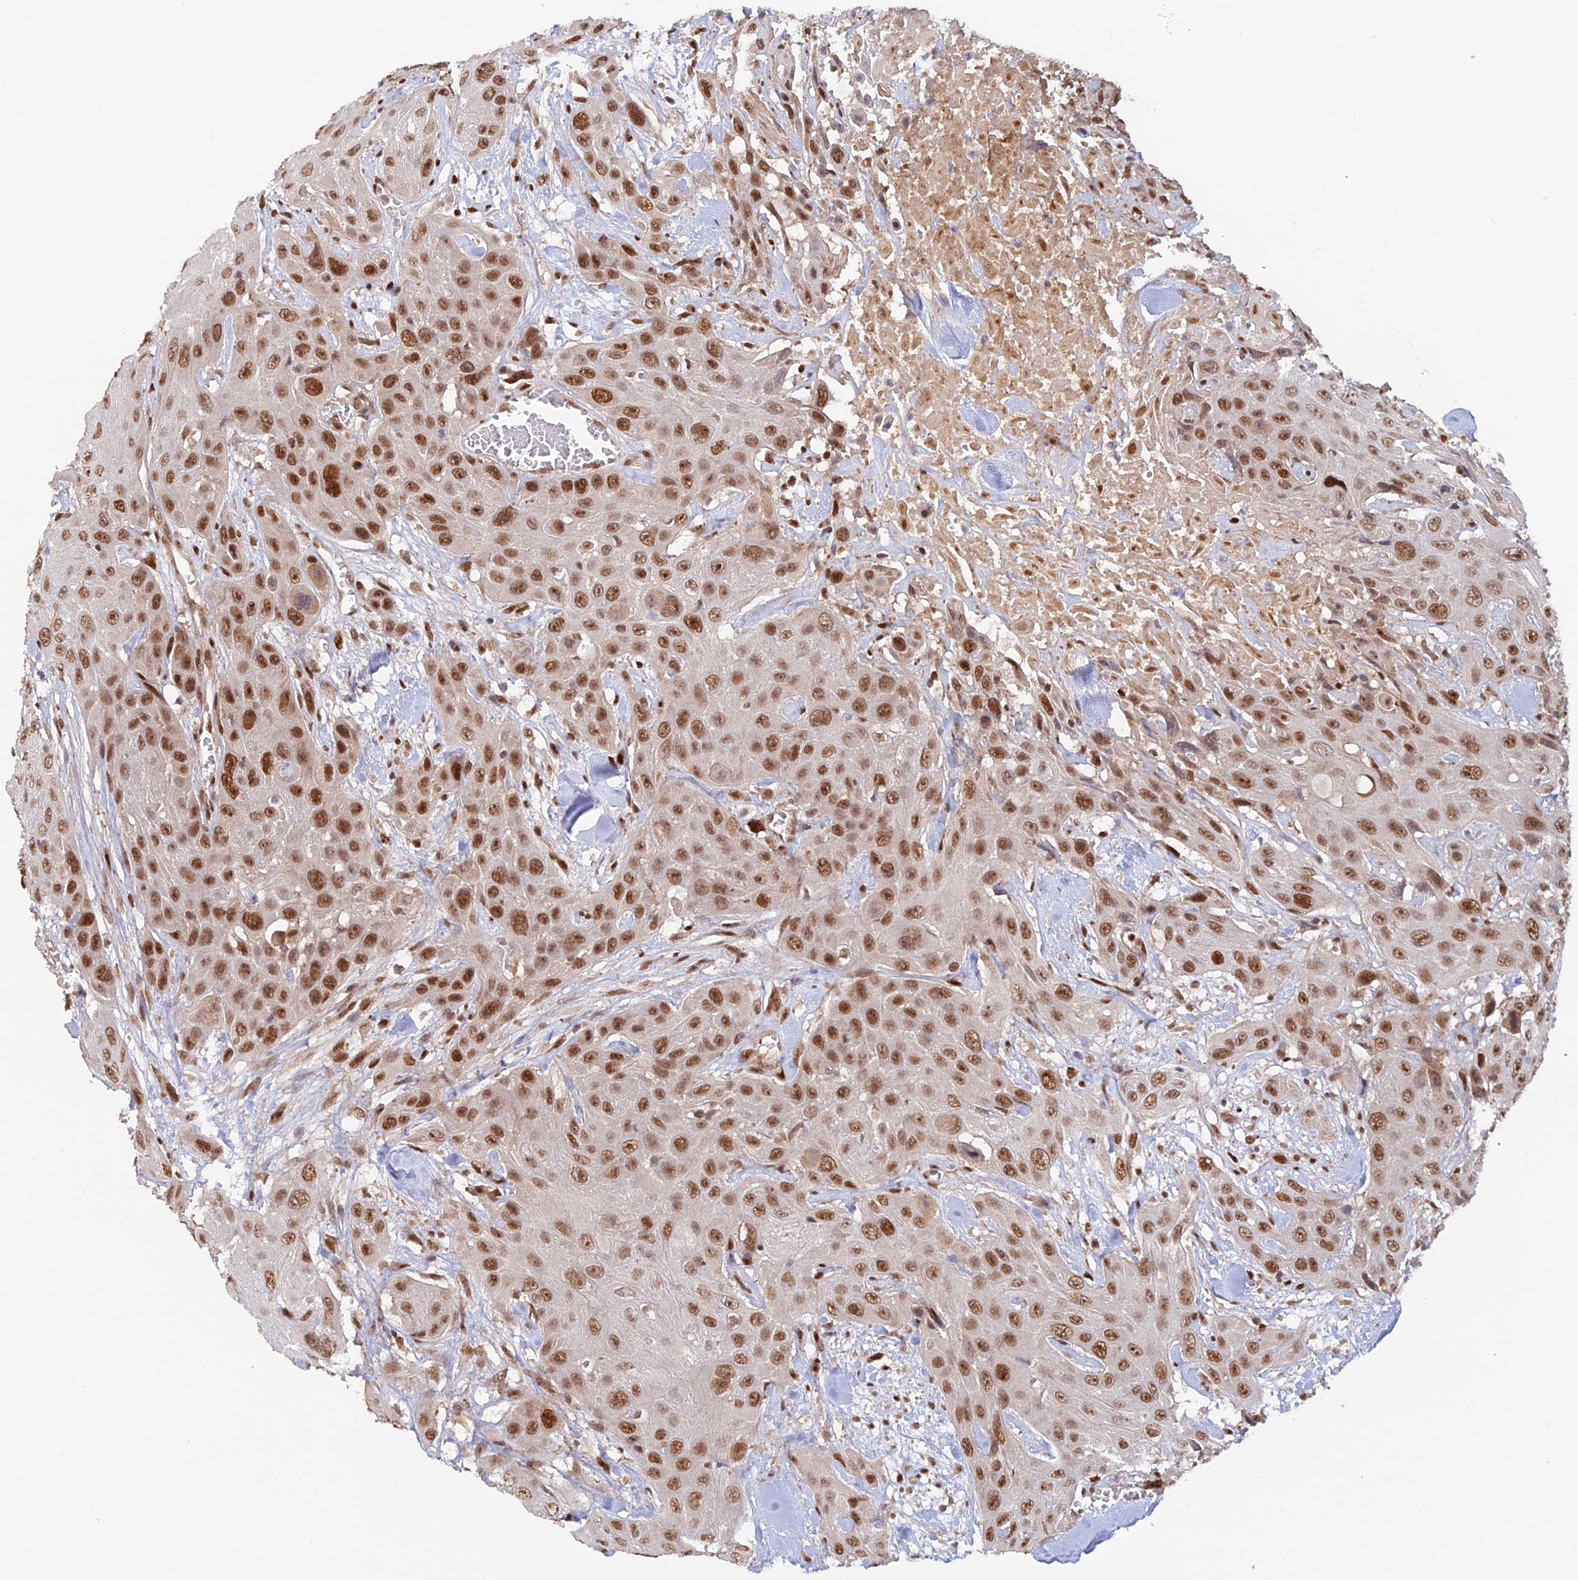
{"staining": {"intensity": "moderate", "quantity": ">75%", "location": "nuclear"}, "tissue": "head and neck cancer", "cell_type": "Tumor cells", "image_type": "cancer", "snomed": [{"axis": "morphology", "description": "Squamous cell carcinoma, NOS"}, {"axis": "topography", "description": "Head-Neck"}], "caption": "Immunohistochemical staining of head and neck cancer (squamous cell carcinoma) shows medium levels of moderate nuclear positivity in about >75% of tumor cells.", "gene": "ZNF565", "patient": {"sex": "male", "age": 81}}